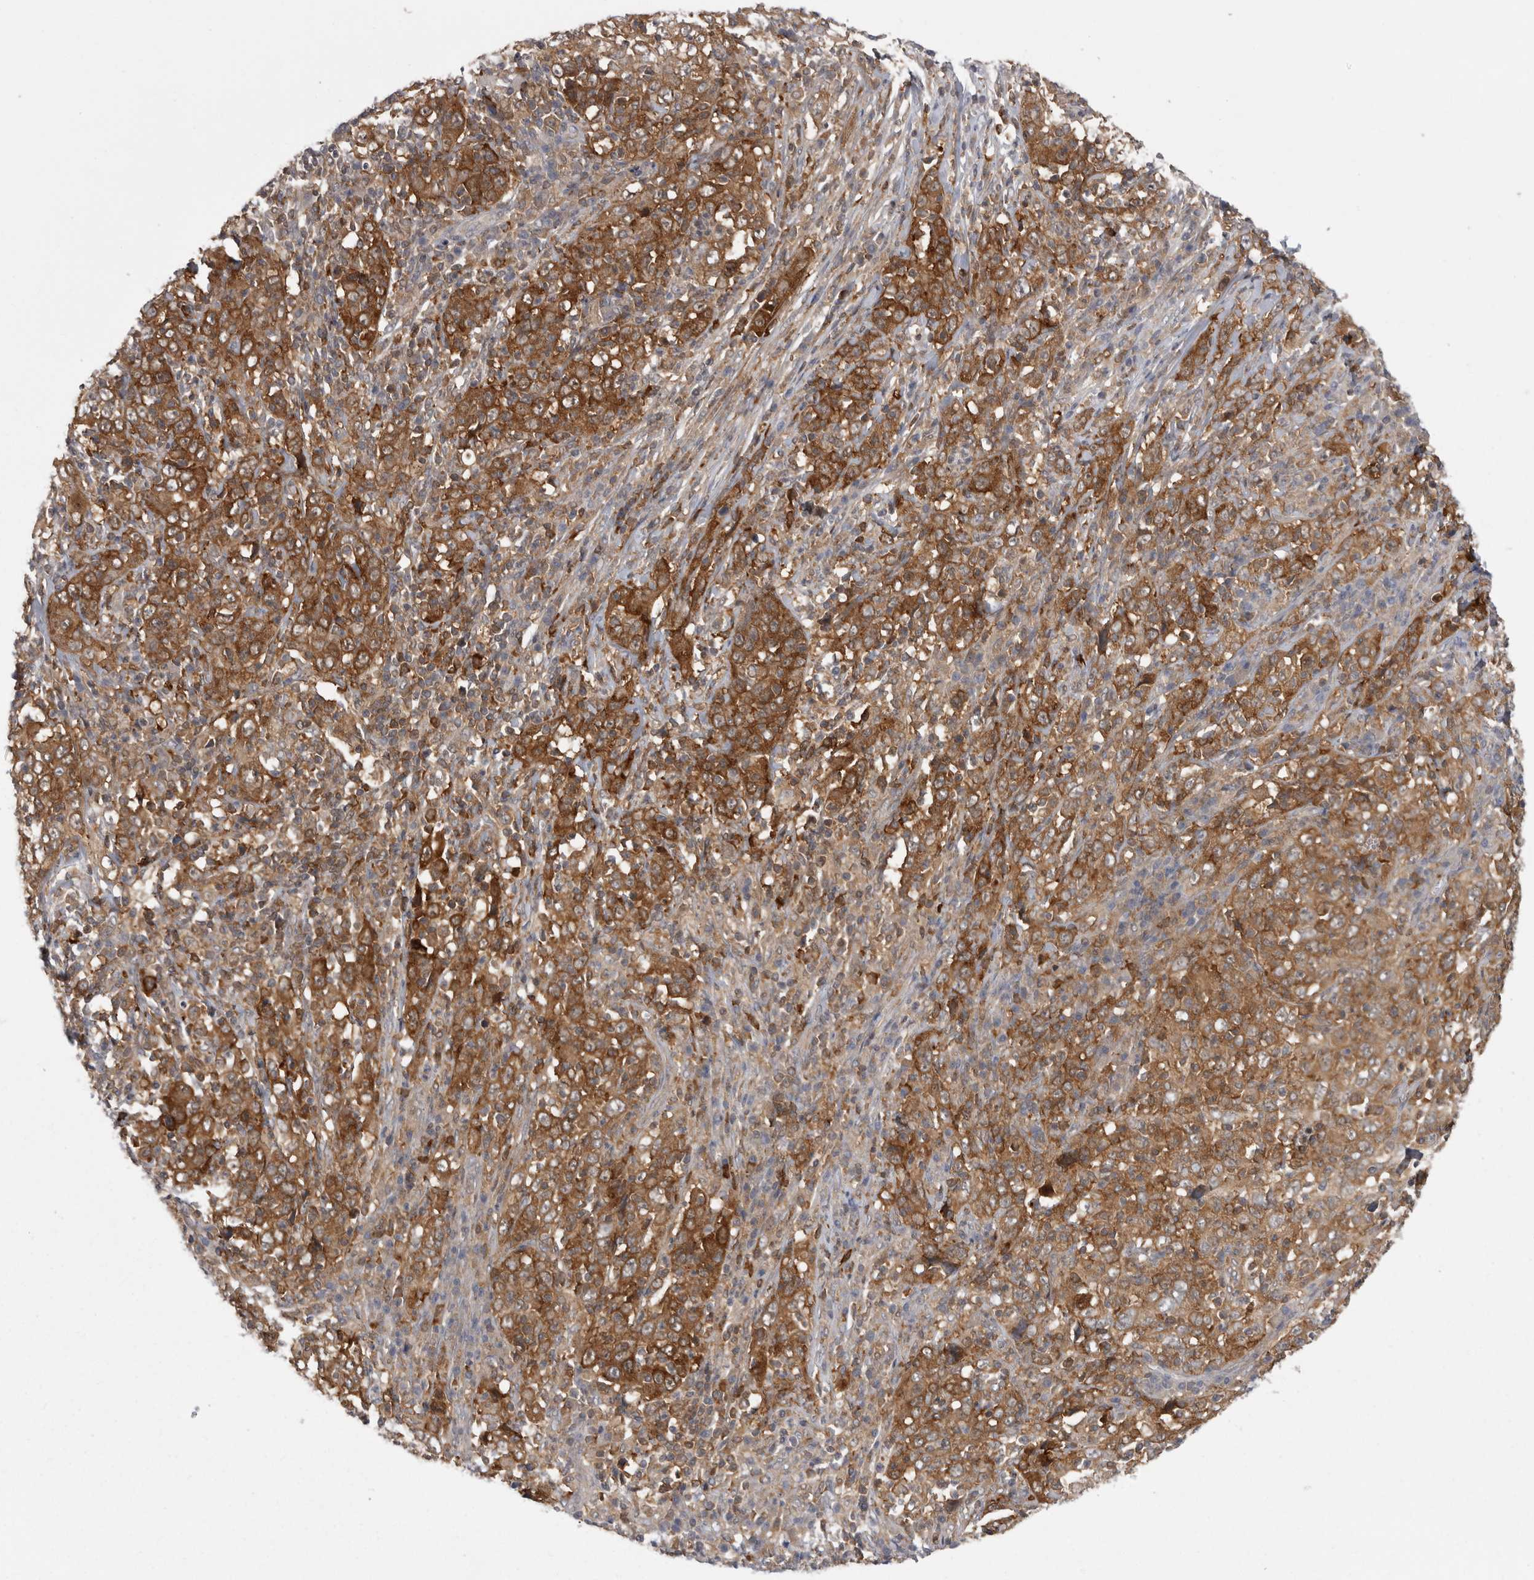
{"staining": {"intensity": "strong", "quantity": ">75%", "location": "cytoplasmic/membranous"}, "tissue": "cervical cancer", "cell_type": "Tumor cells", "image_type": "cancer", "snomed": [{"axis": "morphology", "description": "Squamous cell carcinoma, NOS"}, {"axis": "topography", "description": "Cervix"}], "caption": "Immunohistochemical staining of cervical cancer (squamous cell carcinoma) exhibits high levels of strong cytoplasmic/membranous staining in about >75% of tumor cells.", "gene": "CACYBP", "patient": {"sex": "female", "age": 46}}